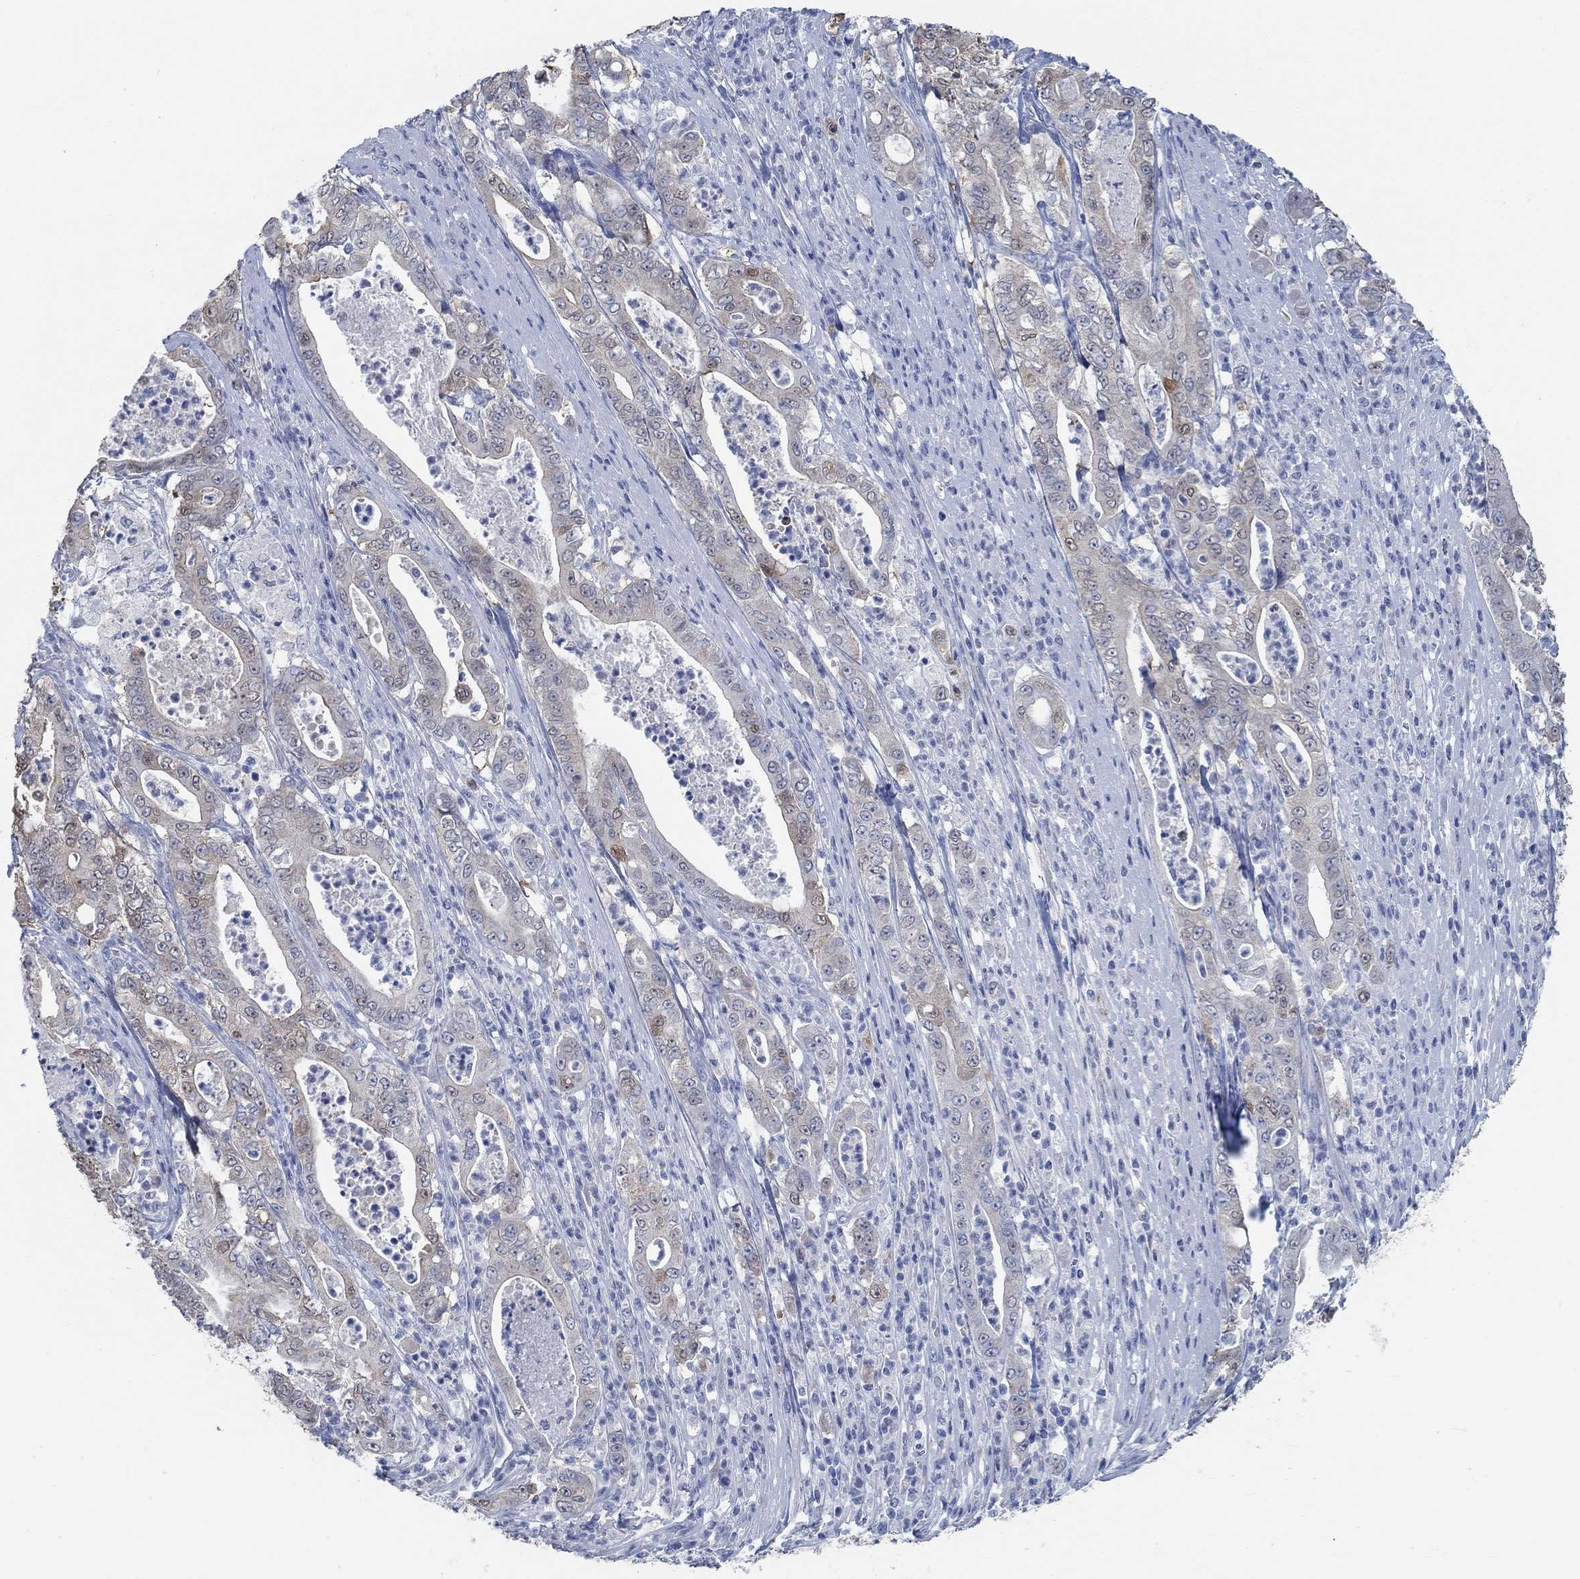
{"staining": {"intensity": "moderate", "quantity": "<25%", "location": "nuclear"}, "tissue": "pancreatic cancer", "cell_type": "Tumor cells", "image_type": "cancer", "snomed": [{"axis": "morphology", "description": "Adenocarcinoma, NOS"}, {"axis": "topography", "description": "Pancreas"}], "caption": "Immunohistochemical staining of pancreatic adenocarcinoma shows low levels of moderate nuclear staining in about <25% of tumor cells.", "gene": "TEKT4", "patient": {"sex": "male", "age": 71}}